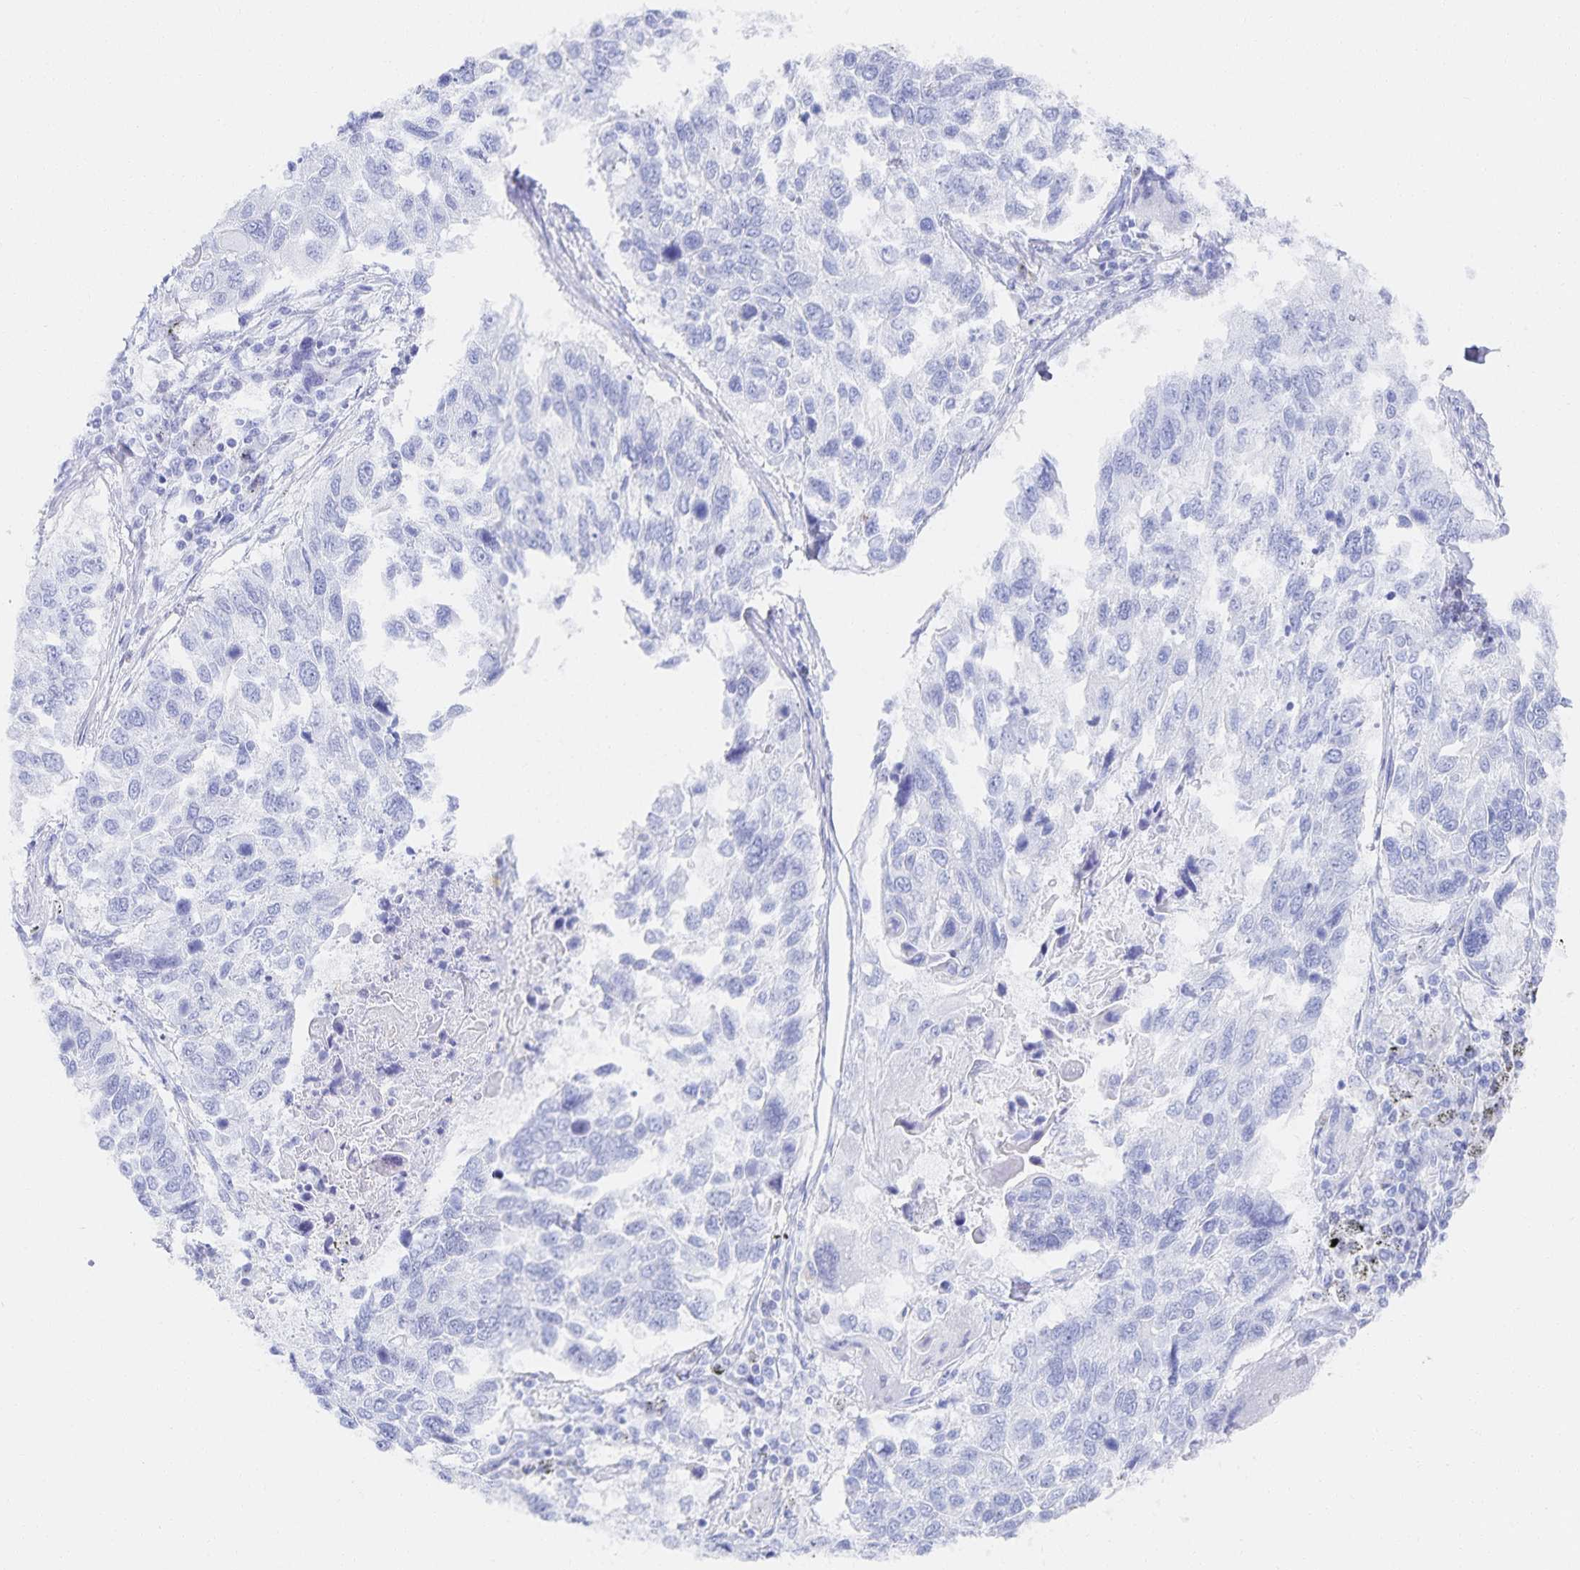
{"staining": {"intensity": "negative", "quantity": "none", "location": "none"}, "tissue": "lung cancer", "cell_type": "Tumor cells", "image_type": "cancer", "snomed": [{"axis": "morphology", "description": "Squamous cell carcinoma, NOS"}, {"axis": "topography", "description": "Lung"}], "caption": "High power microscopy image of an IHC photomicrograph of lung cancer (squamous cell carcinoma), revealing no significant expression in tumor cells.", "gene": "SNTN", "patient": {"sex": "male", "age": 62}}